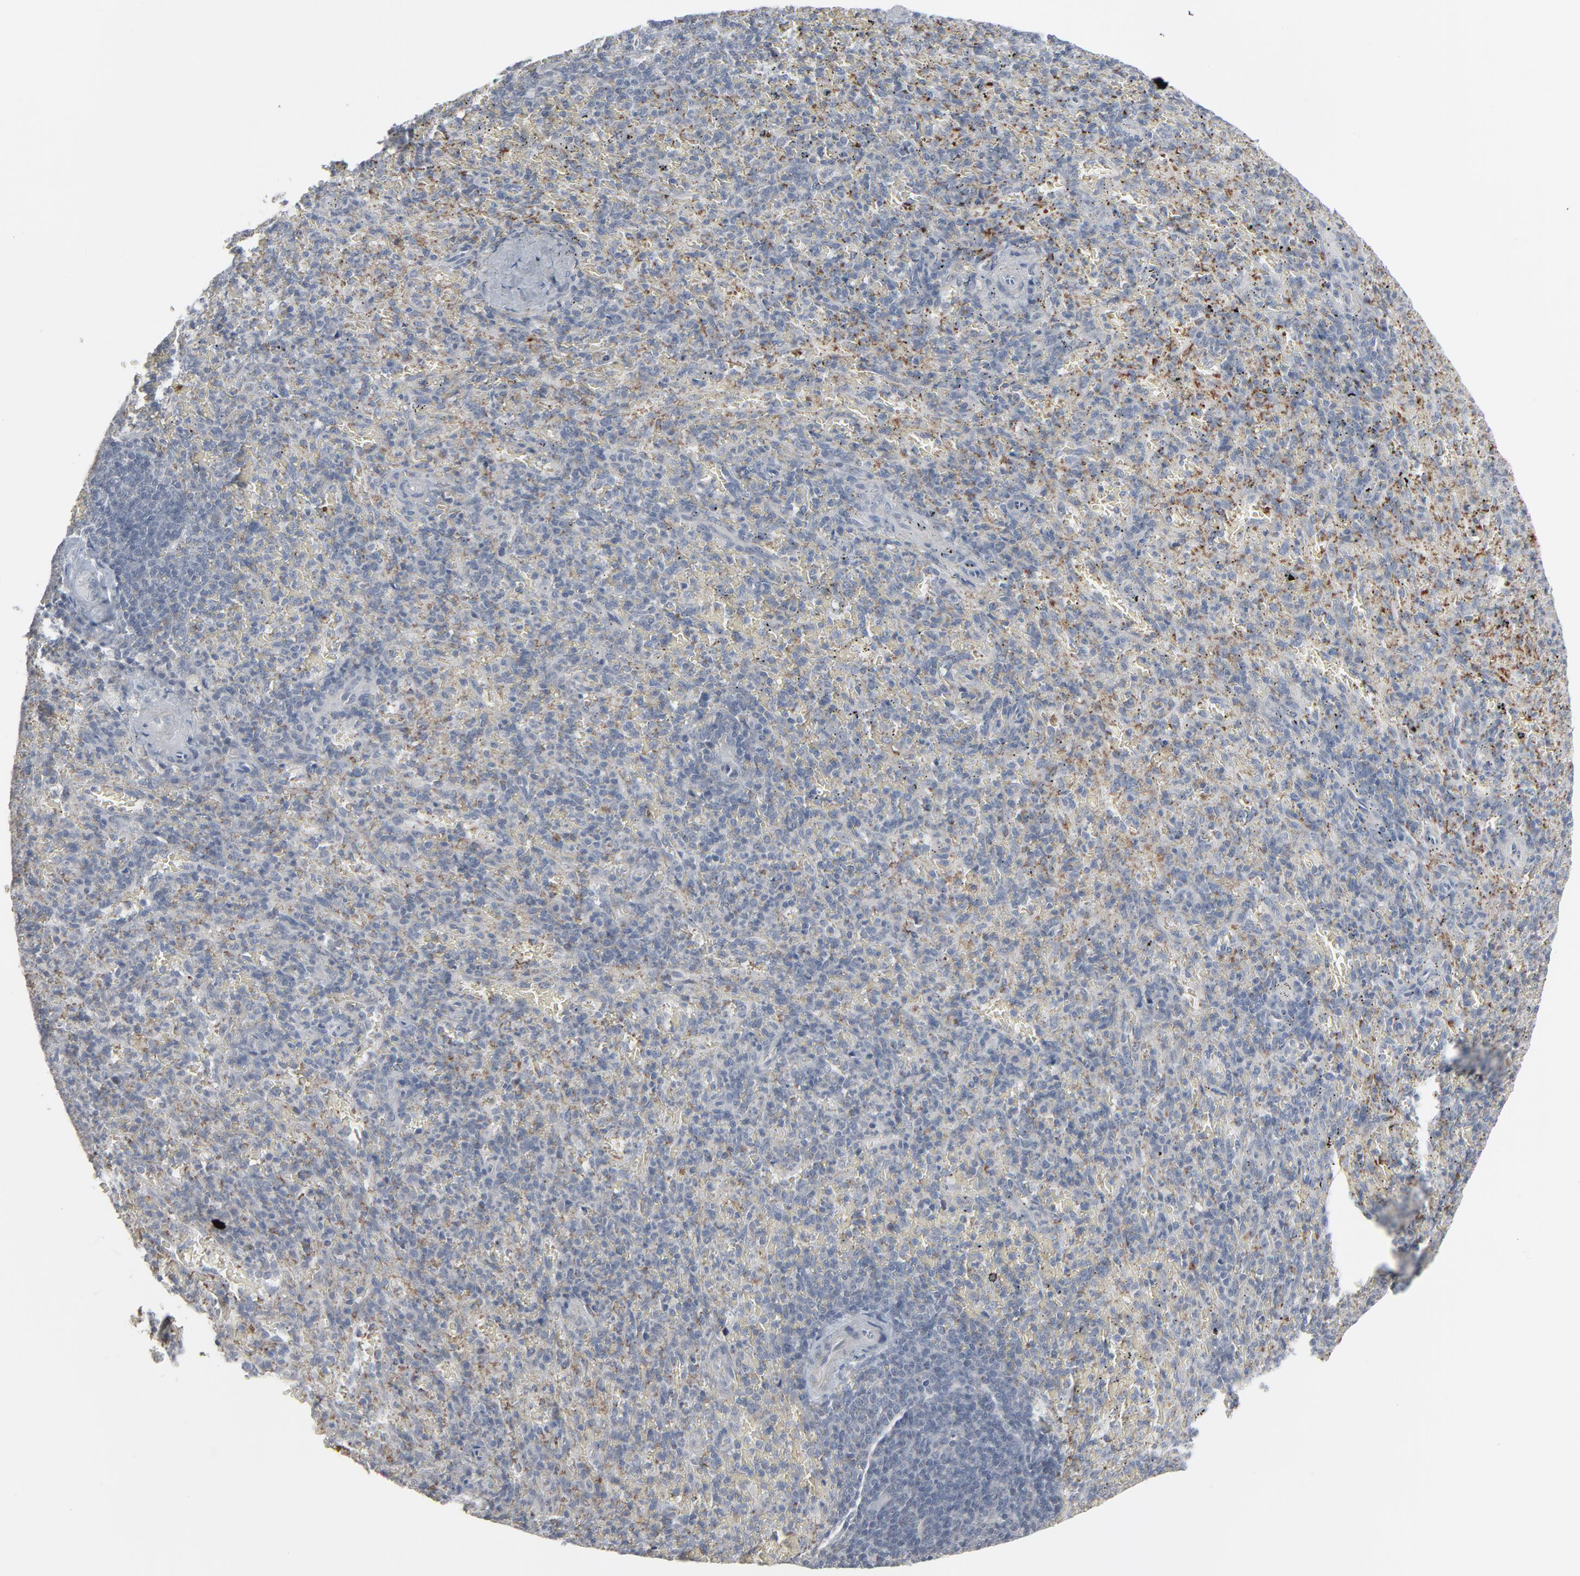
{"staining": {"intensity": "moderate", "quantity": "25%-75%", "location": "cytoplasmic/membranous"}, "tissue": "spleen", "cell_type": "Cells in red pulp", "image_type": "normal", "snomed": [{"axis": "morphology", "description": "Normal tissue, NOS"}, {"axis": "topography", "description": "Spleen"}], "caption": "Immunohistochemistry (IHC) image of benign spleen stained for a protein (brown), which shows medium levels of moderate cytoplasmic/membranous positivity in about 25%-75% of cells in red pulp.", "gene": "NEUROD1", "patient": {"sex": "female", "age": 43}}